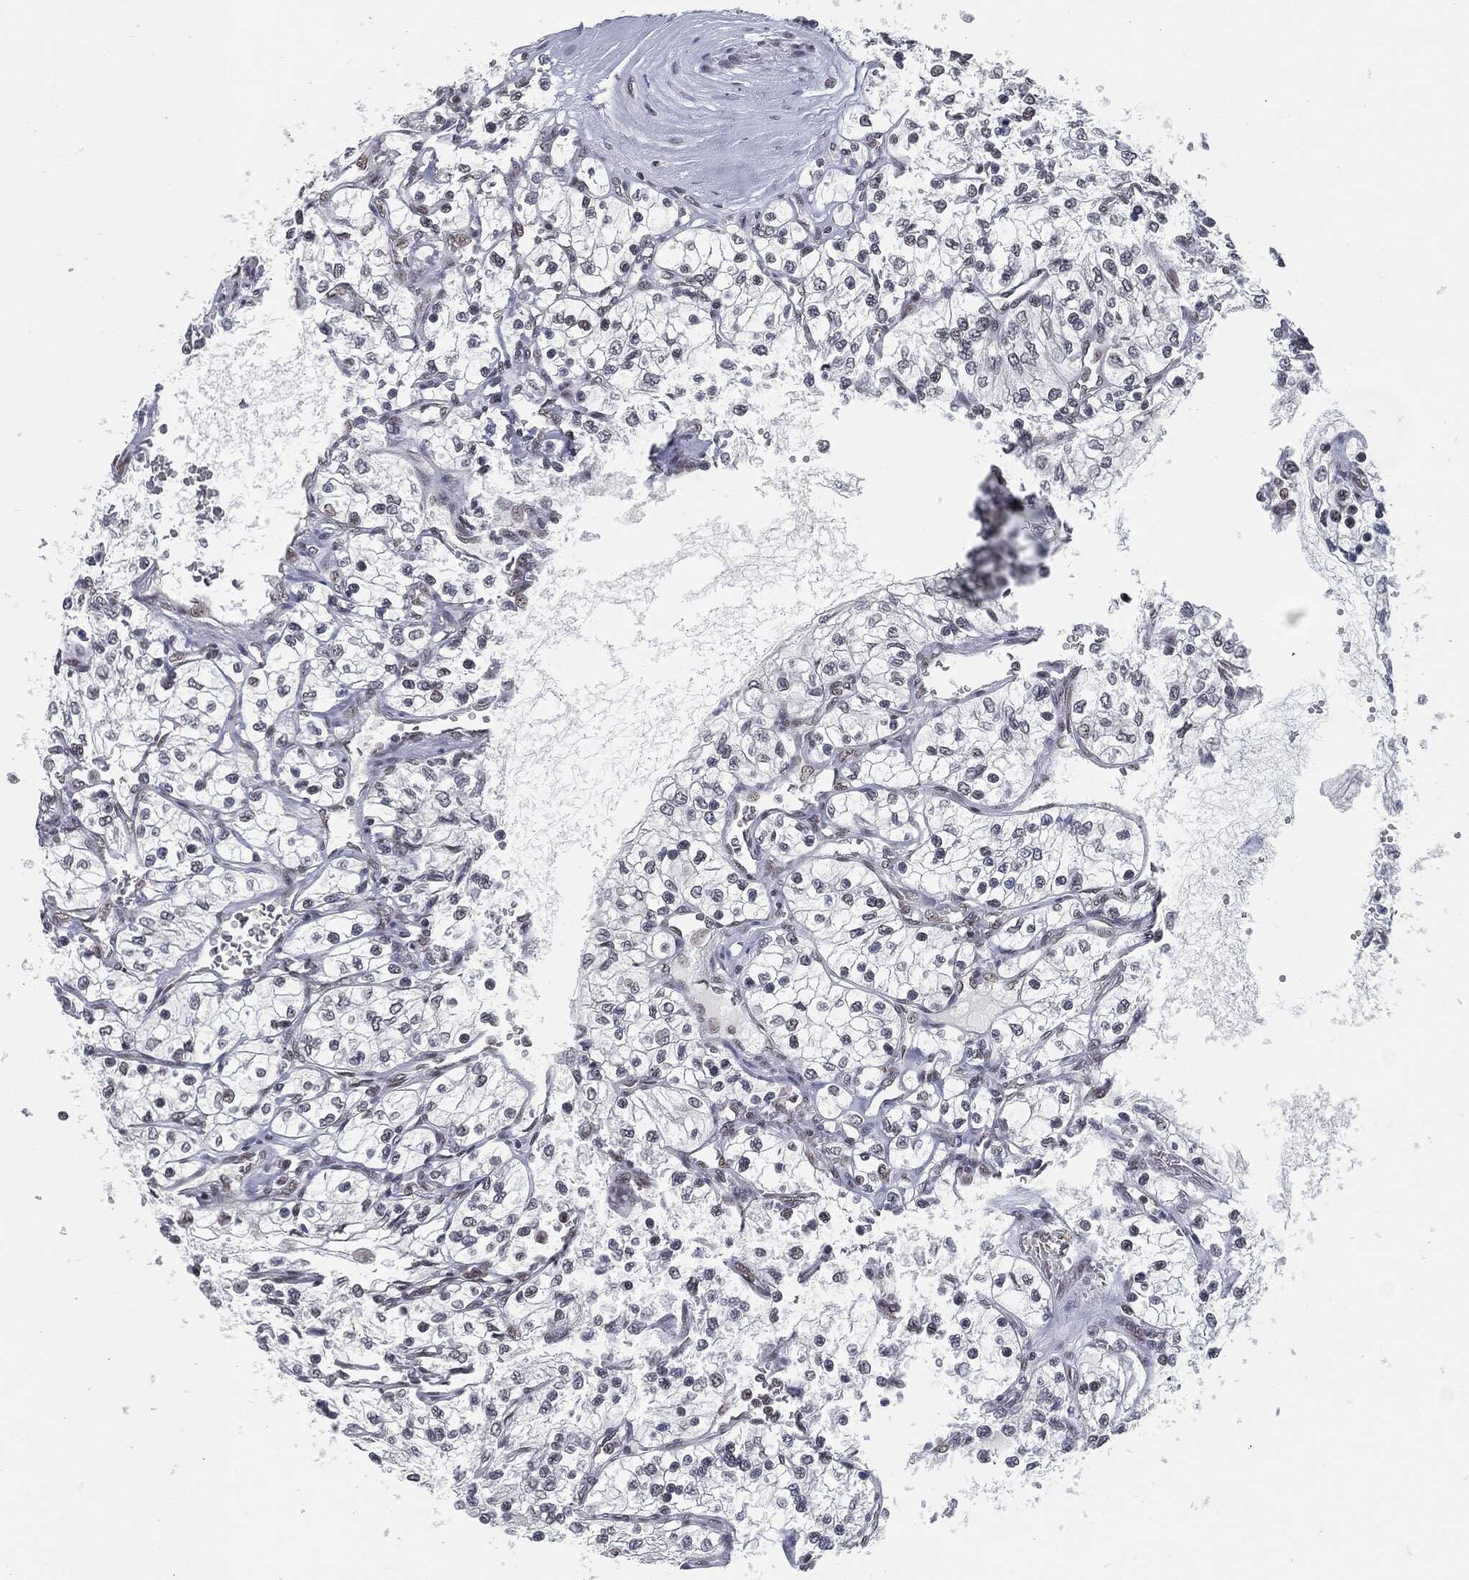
{"staining": {"intensity": "negative", "quantity": "none", "location": "none"}, "tissue": "renal cancer", "cell_type": "Tumor cells", "image_type": "cancer", "snomed": [{"axis": "morphology", "description": "Adenocarcinoma, NOS"}, {"axis": "topography", "description": "Kidney"}], "caption": "High magnification brightfield microscopy of renal adenocarcinoma stained with DAB (3,3'-diaminobenzidine) (brown) and counterstained with hematoxylin (blue): tumor cells show no significant positivity.", "gene": "ANXA1", "patient": {"sex": "female", "age": 69}}